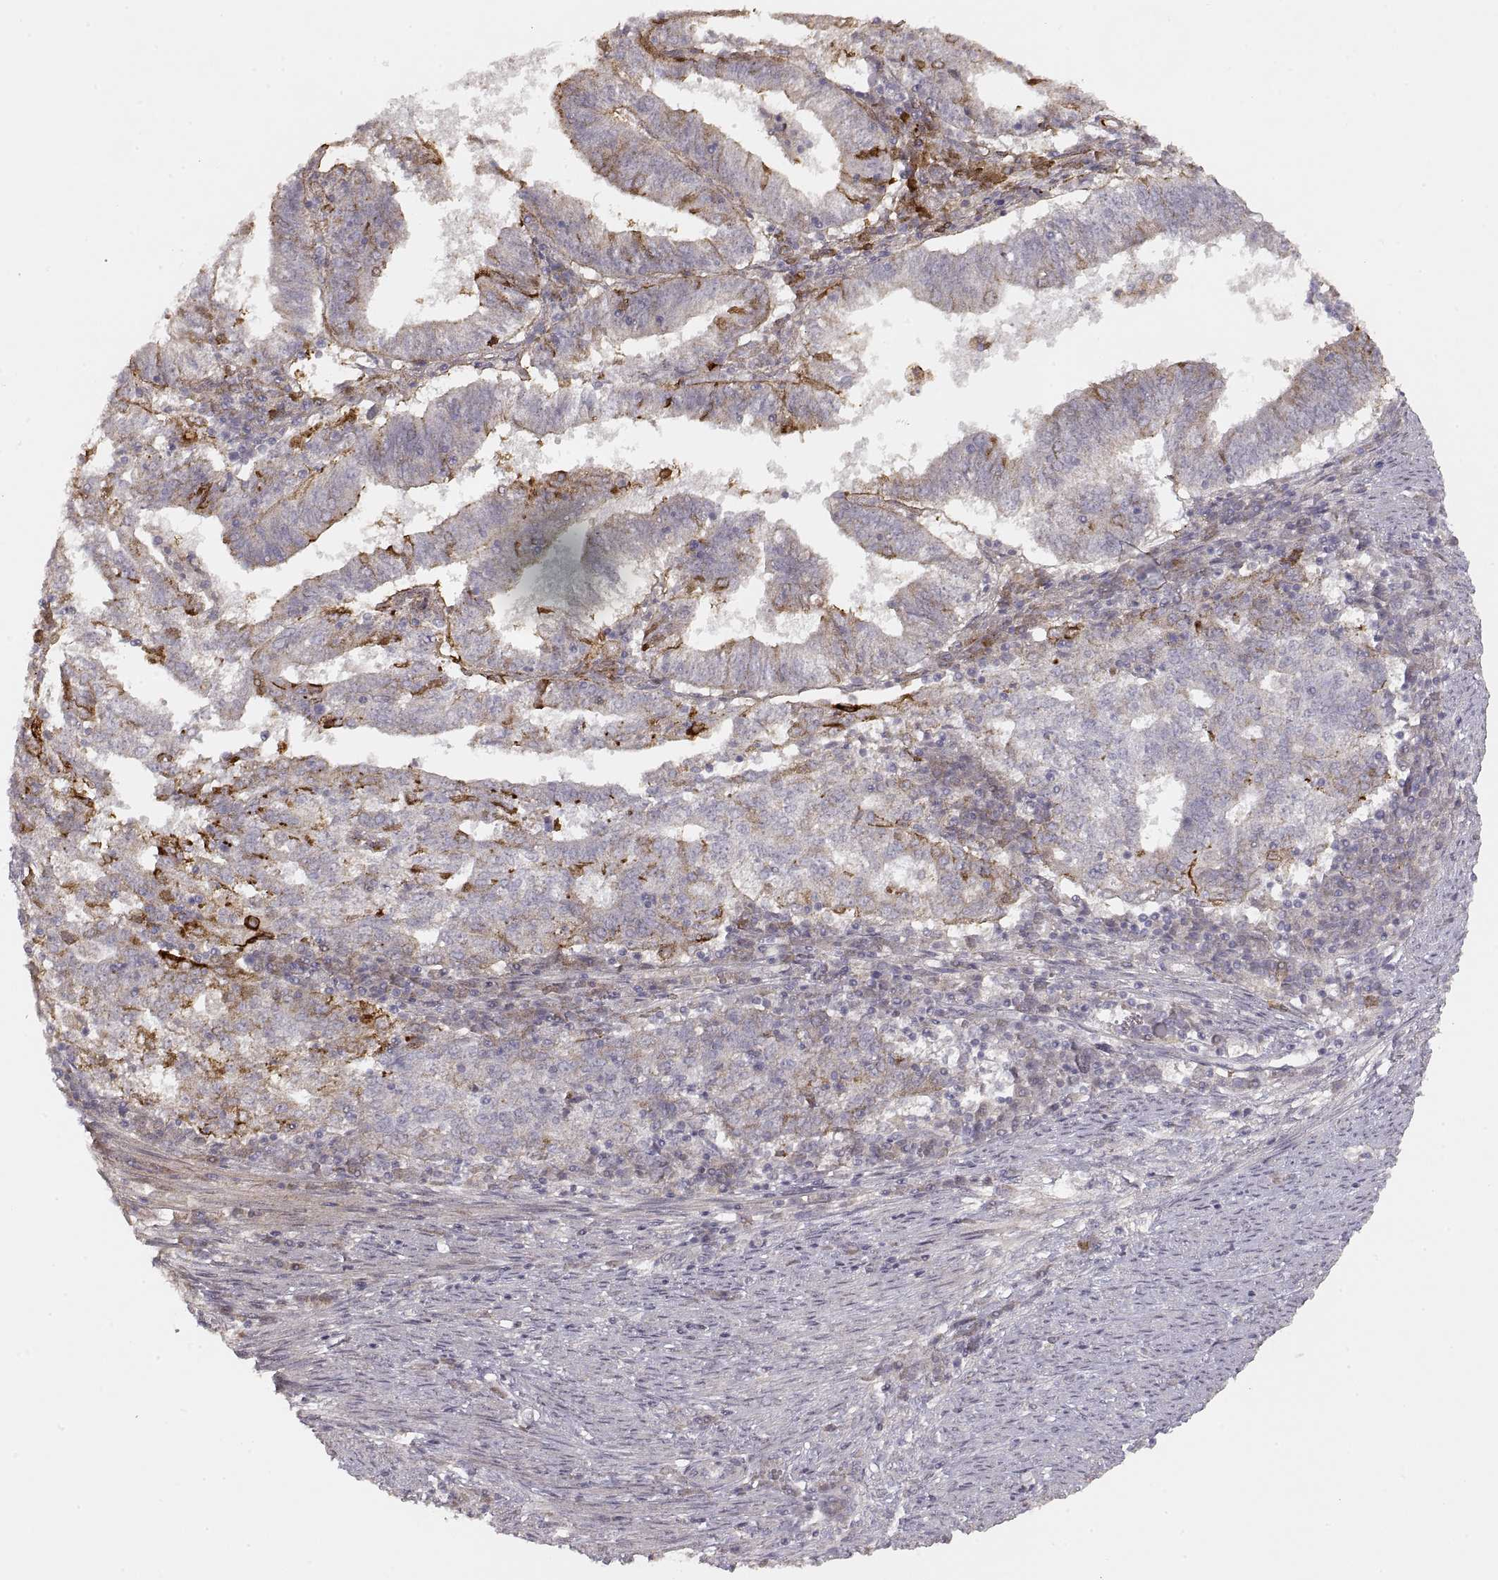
{"staining": {"intensity": "strong", "quantity": "<25%", "location": "cytoplasmic/membranous"}, "tissue": "endometrial cancer", "cell_type": "Tumor cells", "image_type": "cancer", "snomed": [{"axis": "morphology", "description": "Adenocarcinoma, NOS"}, {"axis": "topography", "description": "Endometrium"}], "caption": "IHC histopathology image of endometrial cancer (adenocarcinoma) stained for a protein (brown), which exhibits medium levels of strong cytoplasmic/membranous staining in approximately <25% of tumor cells.", "gene": "LAMC2", "patient": {"sex": "female", "age": 82}}